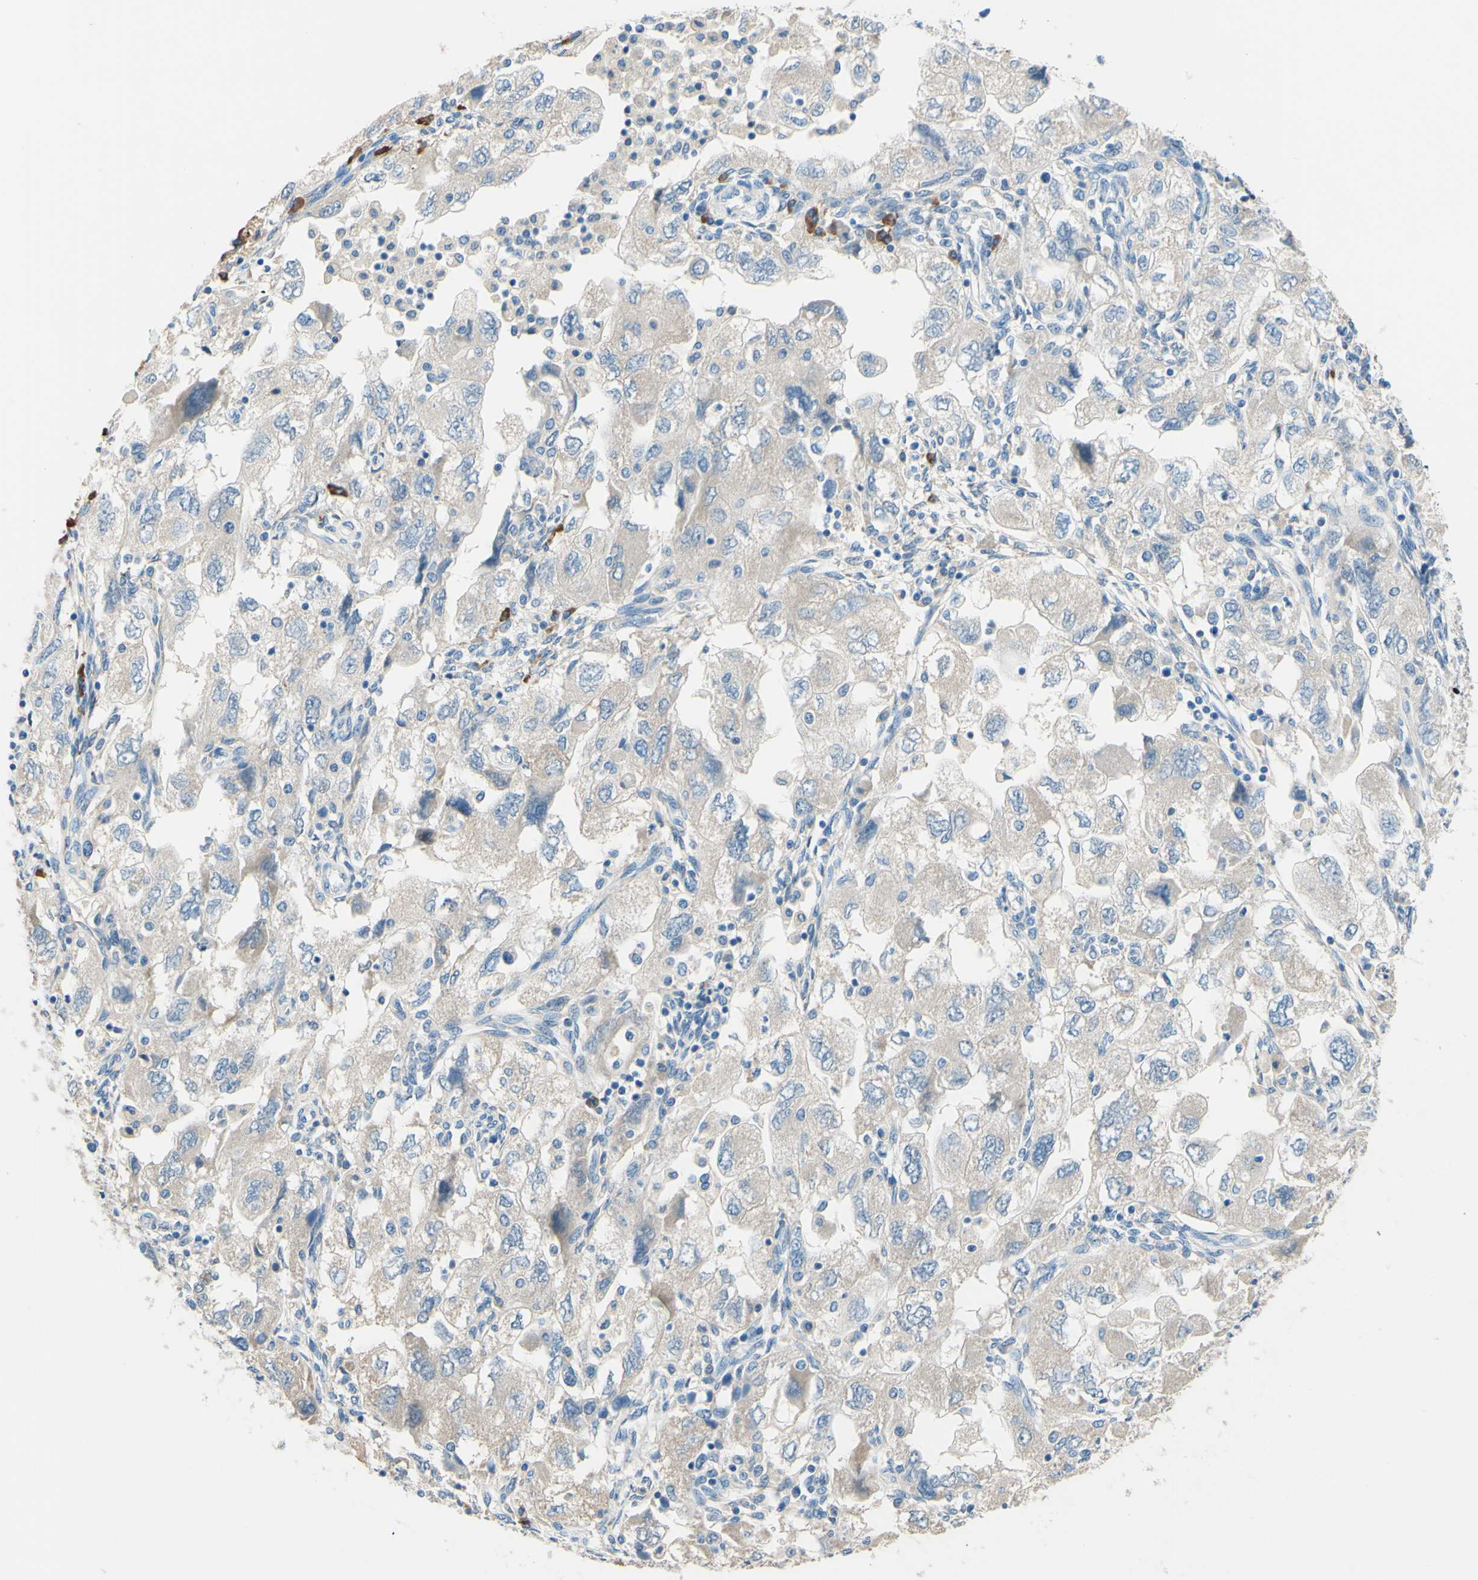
{"staining": {"intensity": "negative", "quantity": "none", "location": "none"}, "tissue": "ovarian cancer", "cell_type": "Tumor cells", "image_type": "cancer", "snomed": [{"axis": "morphology", "description": "Carcinoma, NOS"}, {"axis": "morphology", "description": "Cystadenocarcinoma, serous, NOS"}, {"axis": "topography", "description": "Ovary"}], "caption": "DAB immunohistochemical staining of ovarian cancer shows no significant staining in tumor cells.", "gene": "PASD1", "patient": {"sex": "female", "age": 69}}